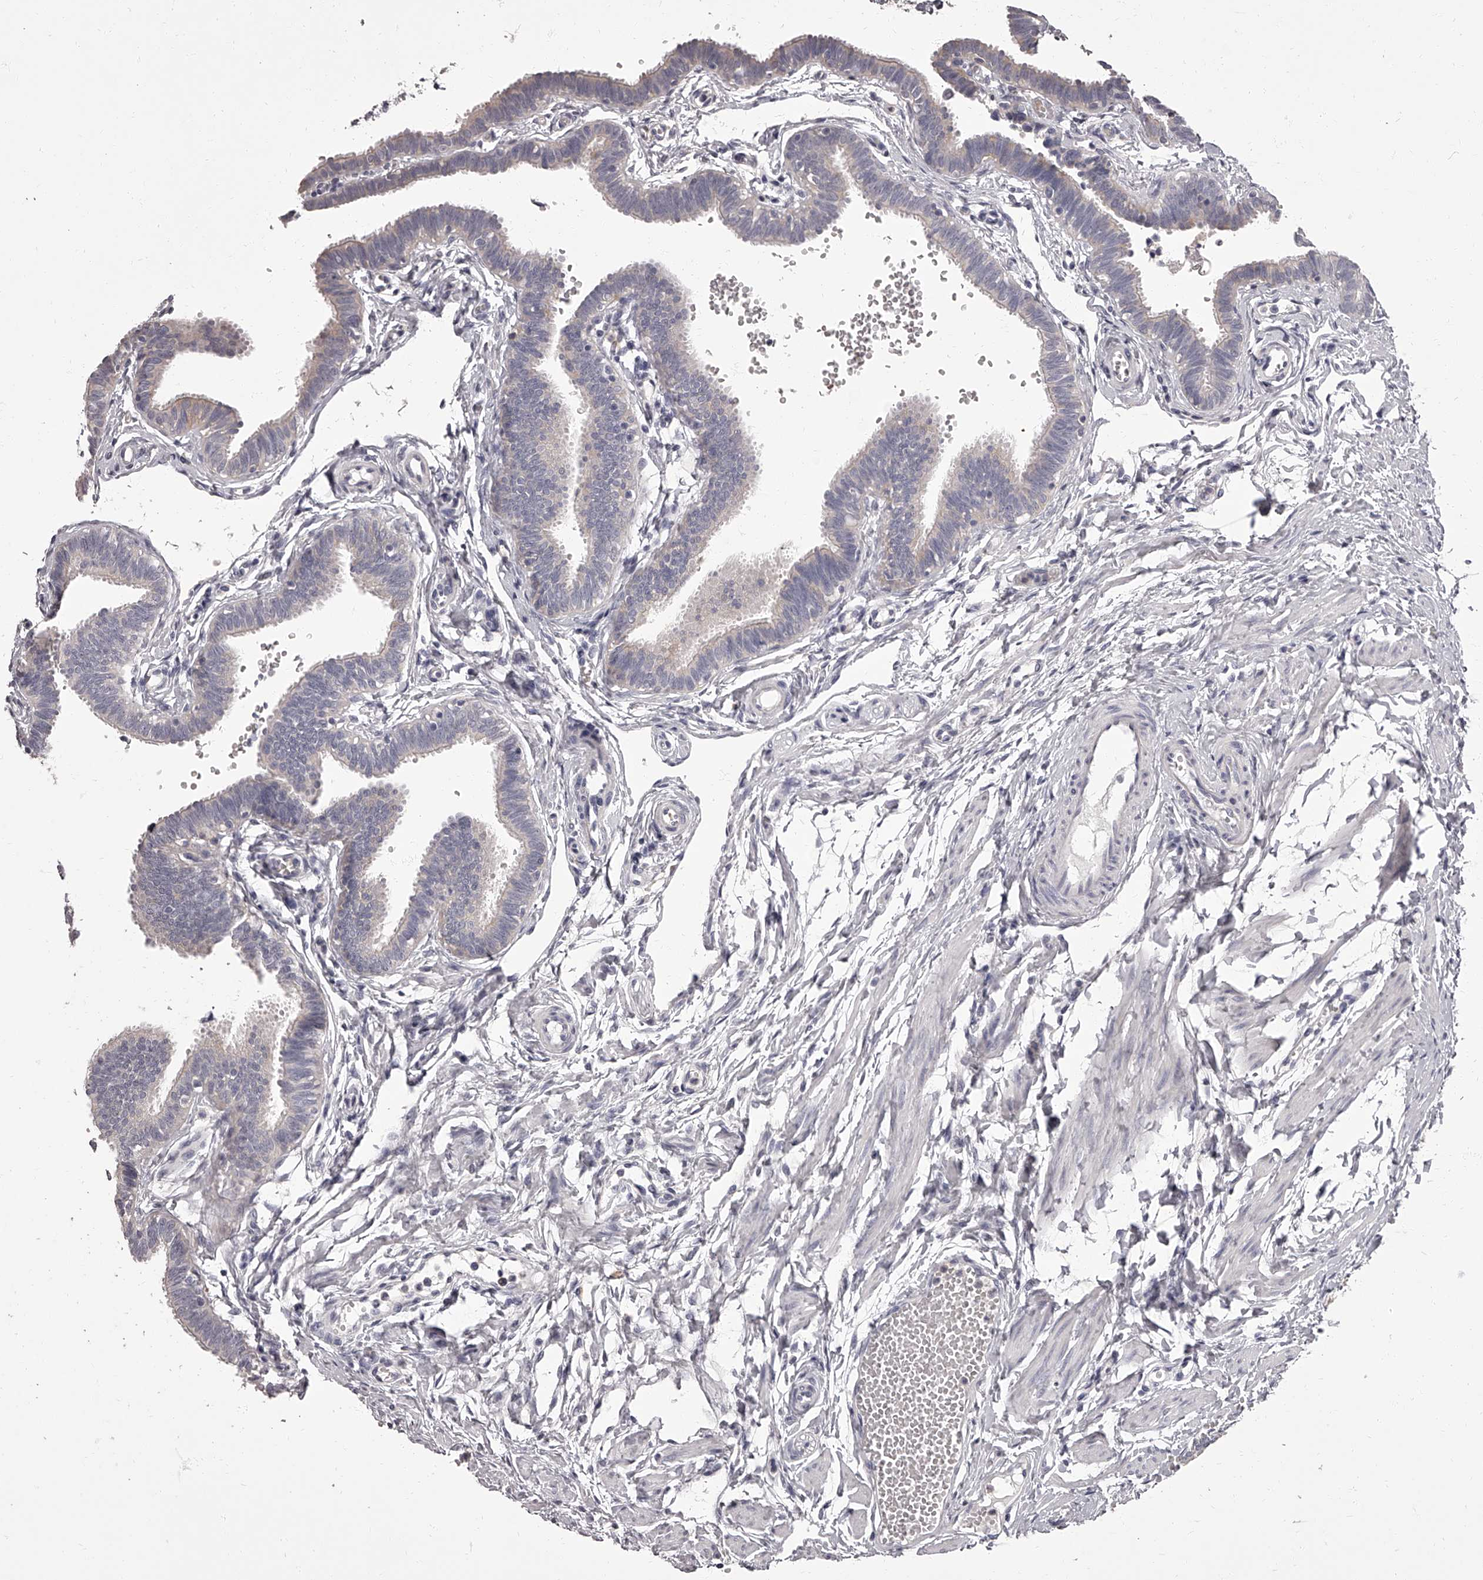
{"staining": {"intensity": "negative", "quantity": "none", "location": "none"}, "tissue": "fallopian tube", "cell_type": "Glandular cells", "image_type": "normal", "snomed": [{"axis": "morphology", "description": "Normal tissue, NOS"}, {"axis": "topography", "description": "Fallopian tube"}, {"axis": "topography", "description": "Ovary"}], "caption": "Immunohistochemical staining of normal human fallopian tube exhibits no significant staining in glandular cells.", "gene": "APEH", "patient": {"sex": "female", "age": 23}}